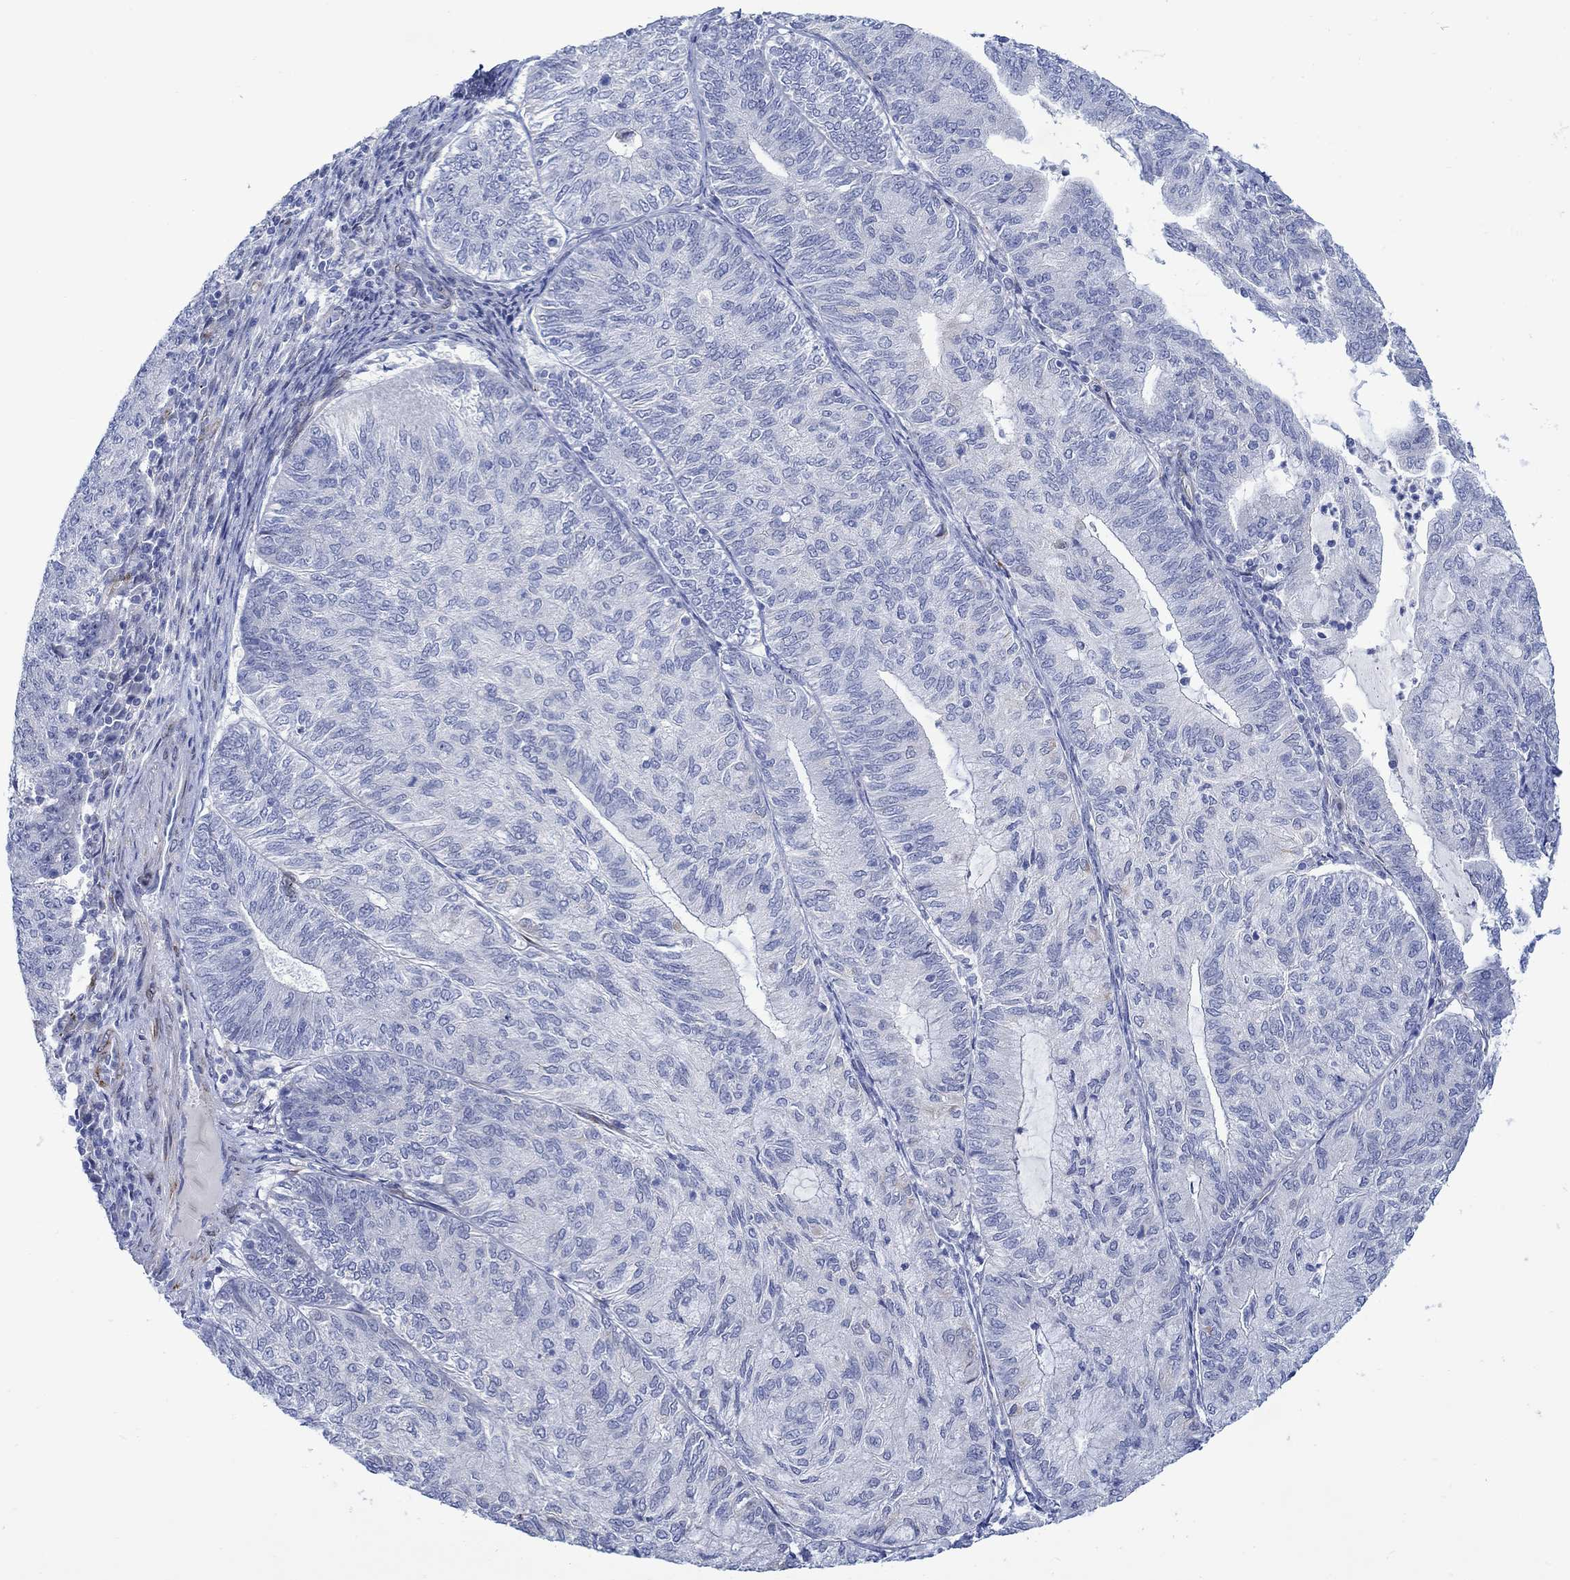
{"staining": {"intensity": "negative", "quantity": "none", "location": "none"}, "tissue": "endometrial cancer", "cell_type": "Tumor cells", "image_type": "cancer", "snomed": [{"axis": "morphology", "description": "Adenocarcinoma, NOS"}, {"axis": "topography", "description": "Endometrium"}], "caption": "Protein analysis of endometrial cancer exhibits no significant positivity in tumor cells.", "gene": "KSR2", "patient": {"sex": "female", "age": 82}}